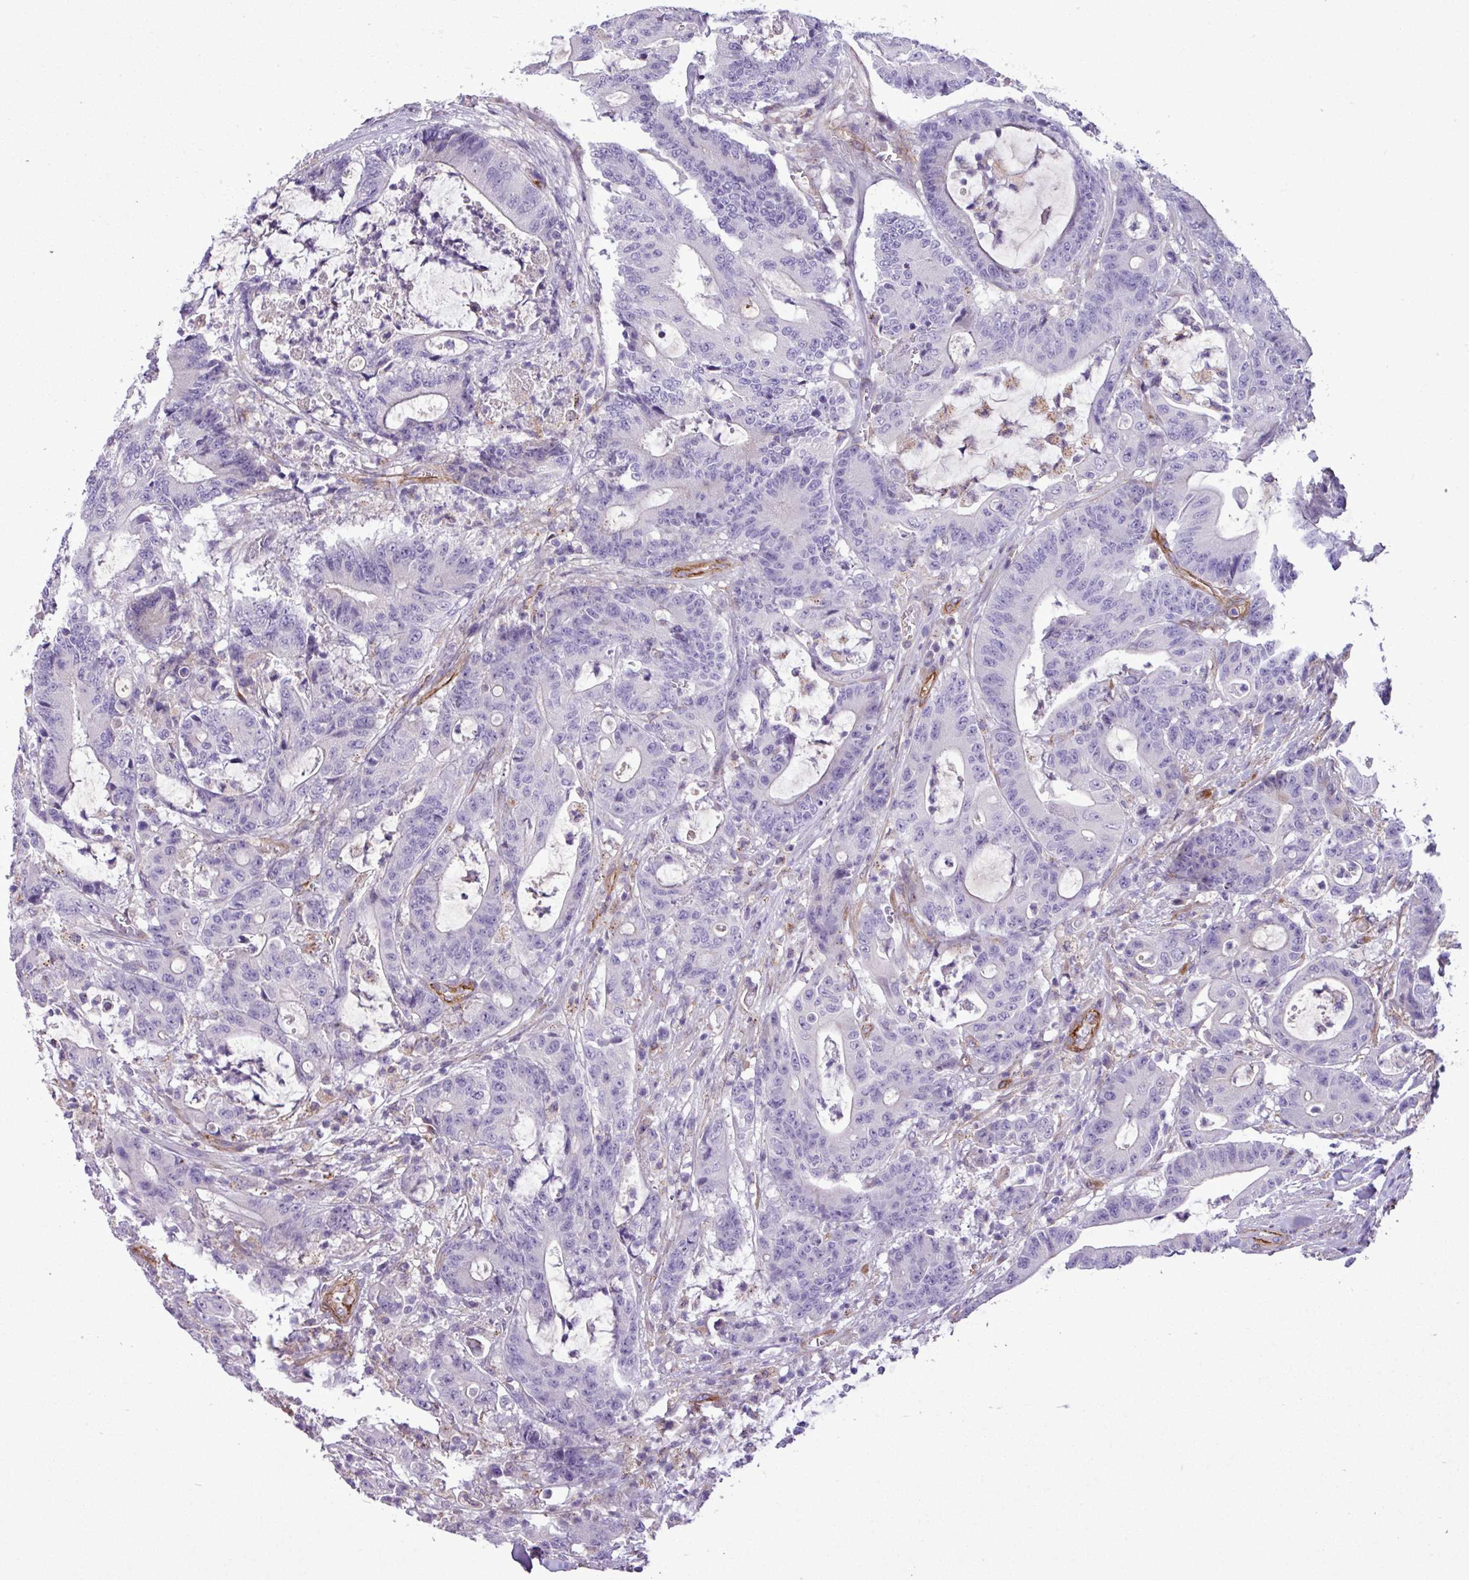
{"staining": {"intensity": "negative", "quantity": "none", "location": "none"}, "tissue": "colorectal cancer", "cell_type": "Tumor cells", "image_type": "cancer", "snomed": [{"axis": "morphology", "description": "Adenocarcinoma, NOS"}, {"axis": "topography", "description": "Colon"}], "caption": "Colorectal adenocarcinoma was stained to show a protein in brown. There is no significant expression in tumor cells.", "gene": "CD248", "patient": {"sex": "female", "age": 84}}